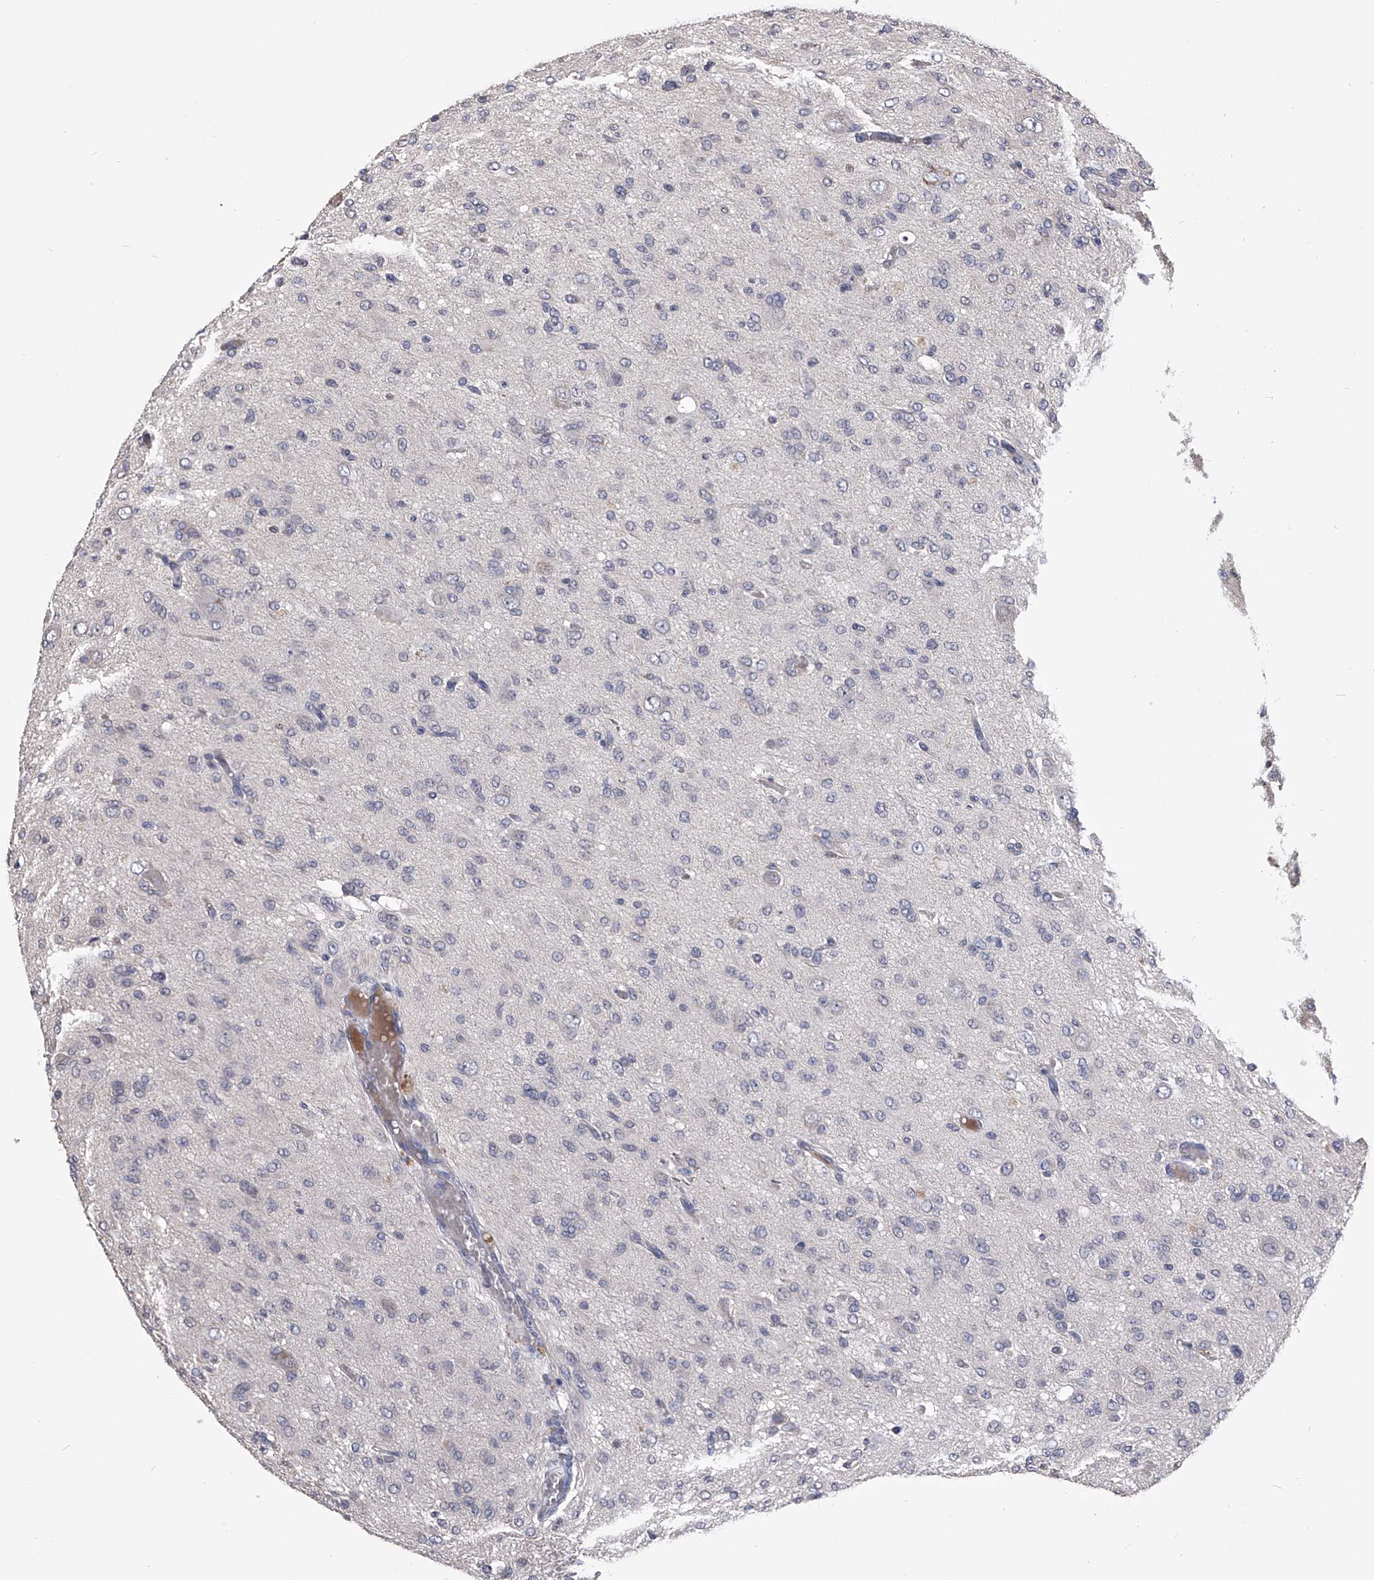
{"staining": {"intensity": "negative", "quantity": "none", "location": "none"}, "tissue": "glioma", "cell_type": "Tumor cells", "image_type": "cancer", "snomed": [{"axis": "morphology", "description": "Glioma, malignant, High grade"}, {"axis": "topography", "description": "Brain"}], "caption": "Immunohistochemistry (IHC) histopathology image of neoplastic tissue: malignant glioma (high-grade) stained with DAB (3,3'-diaminobenzidine) demonstrates no significant protein positivity in tumor cells.", "gene": "MDN1", "patient": {"sex": "female", "age": 59}}